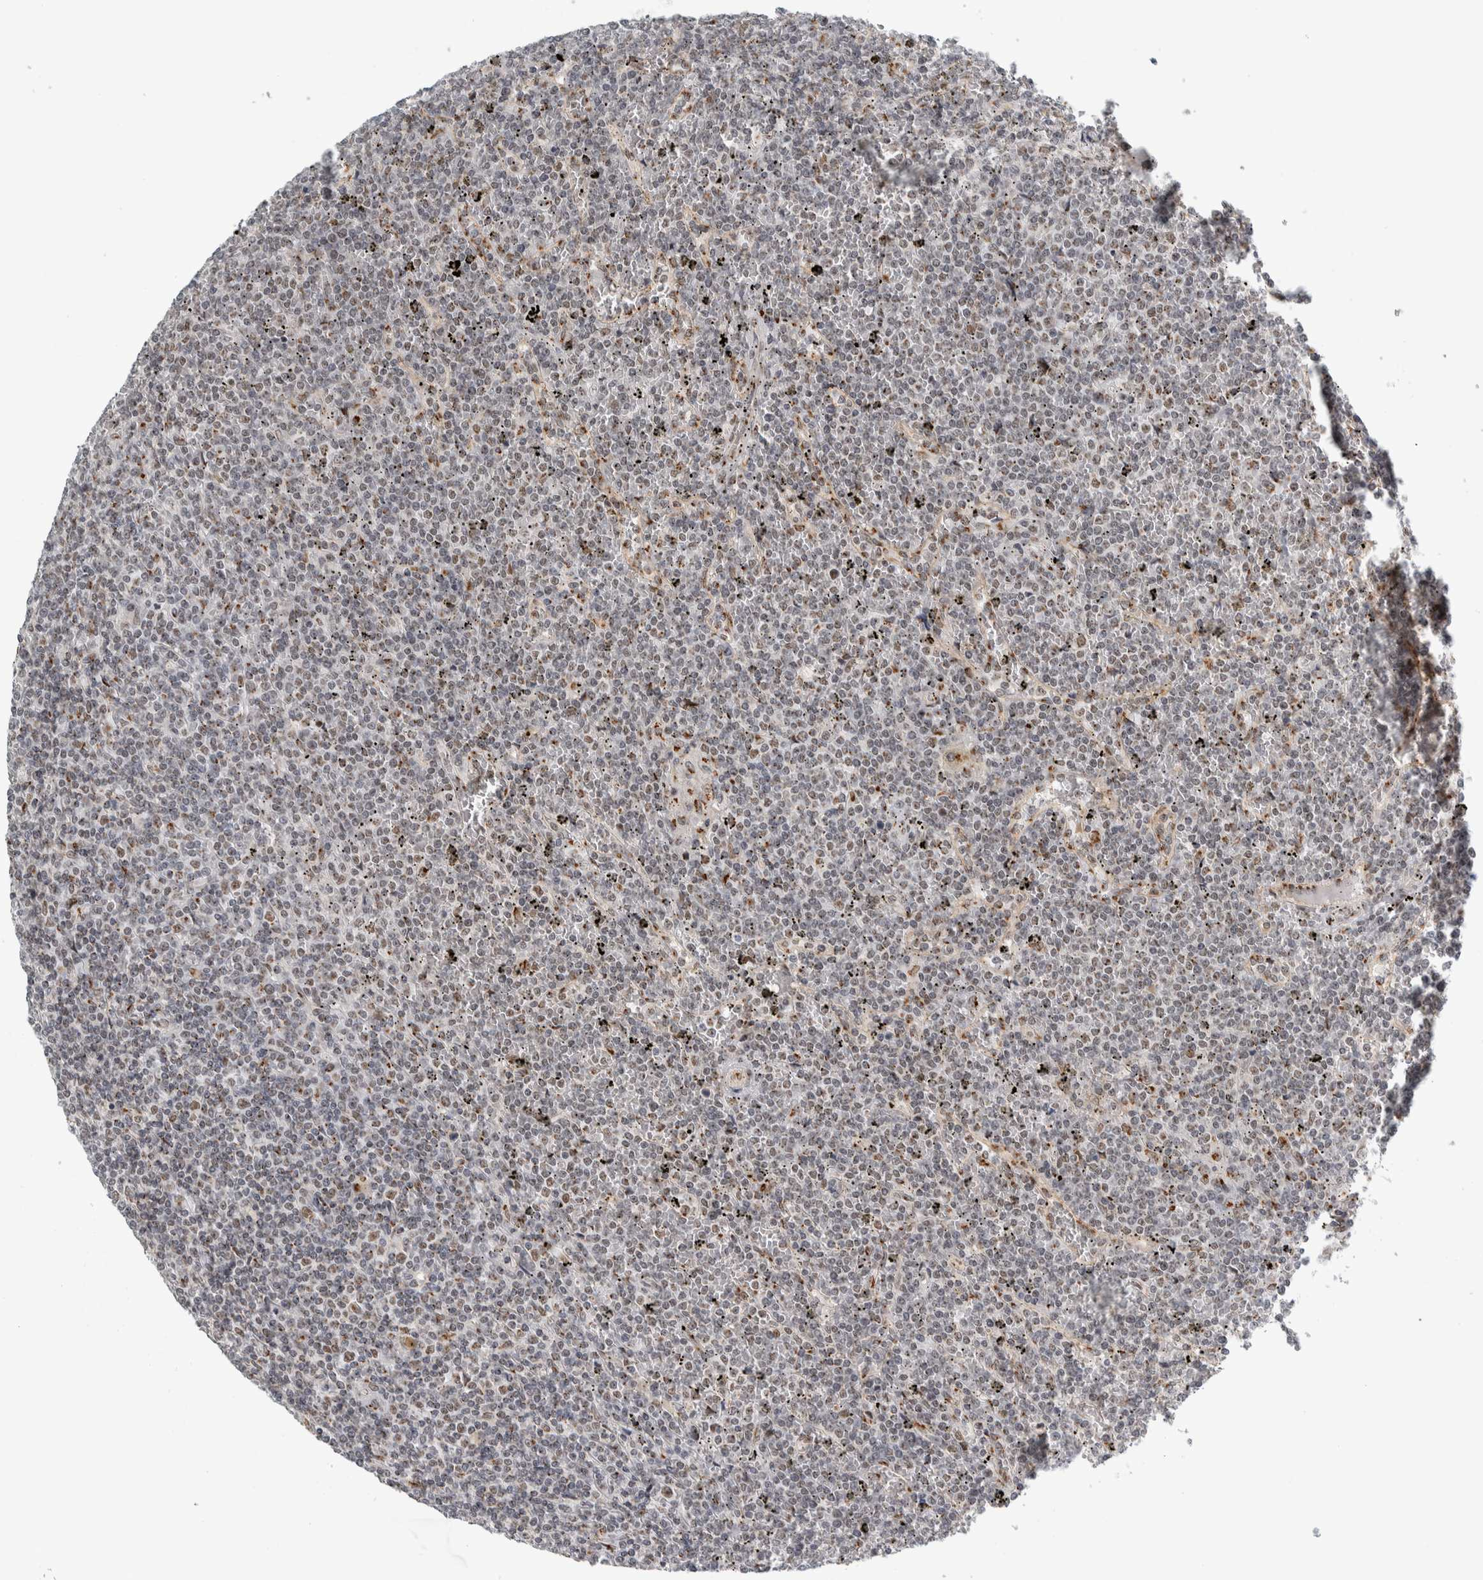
{"staining": {"intensity": "weak", "quantity": "<25%", "location": "nuclear"}, "tissue": "lymphoma", "cell_type": "Tumor cells", "image_type": "cancer", "snomed": [{"axis": "morphology", "description": "Malignant lymphoma, non-Hodgkin's type, Low grade"}, {"axis": "topography", "description": "Spleen"}], "caption": "Tumor cells are negative for protein expression in human low-grade malignant lymphoma, non-Hodgkin's type.", "gene": "ZMYND8", "patient": {"sex": "female", "age": 19}}